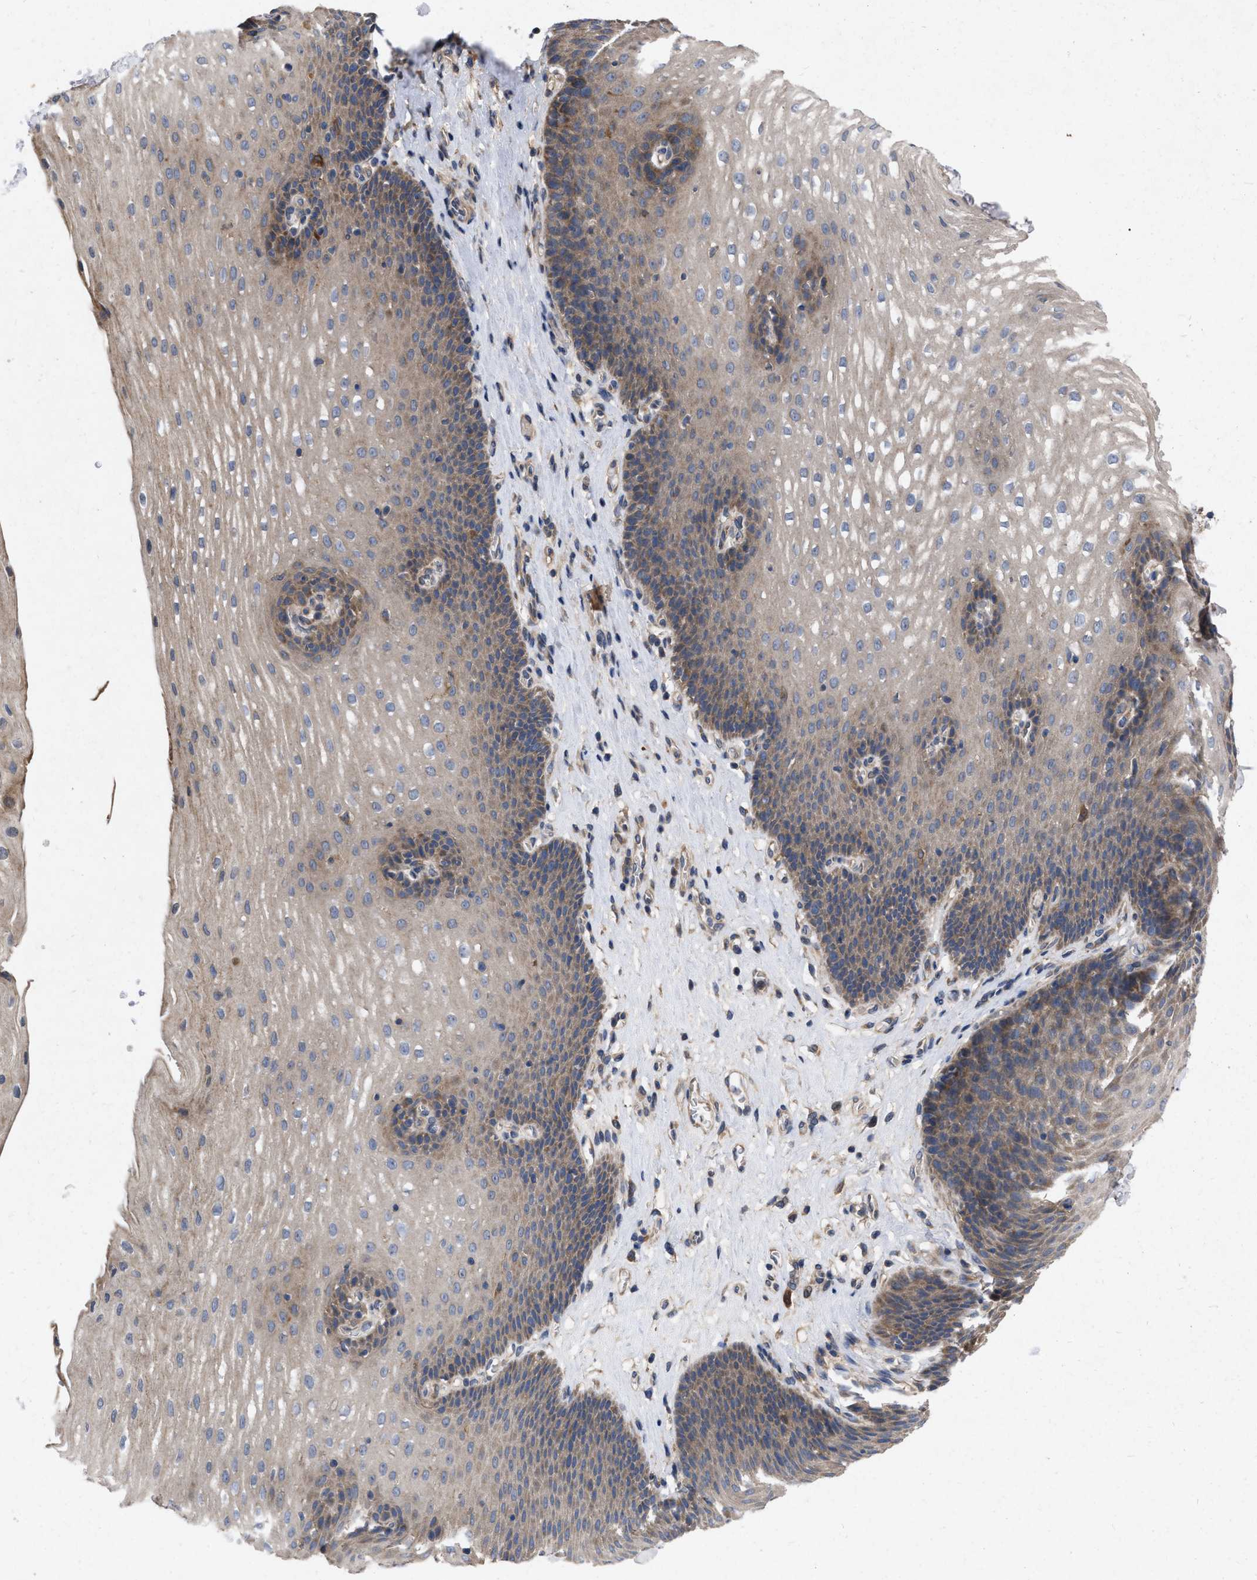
{"staining": {"intensity": "moderate", "quantity": ">75%", "location": "cytoplasmic/membranous"}, "tissue": "esophagus", "cell_type": "Squamous epithelial cells", "image_type": "normal", "snomed": [{"axis": "morphology", "description": "Normal tissue, NOS"}, {"axis": "topography", "description": "Esophagus"}], "caption": "Normal esophagus reveals moderate cytoplasmic/membranous staining in approximately >75% of squamous epithelial cells.", "gene": "CDKN2C", "patient": {"sex": "male", "age": 48}}